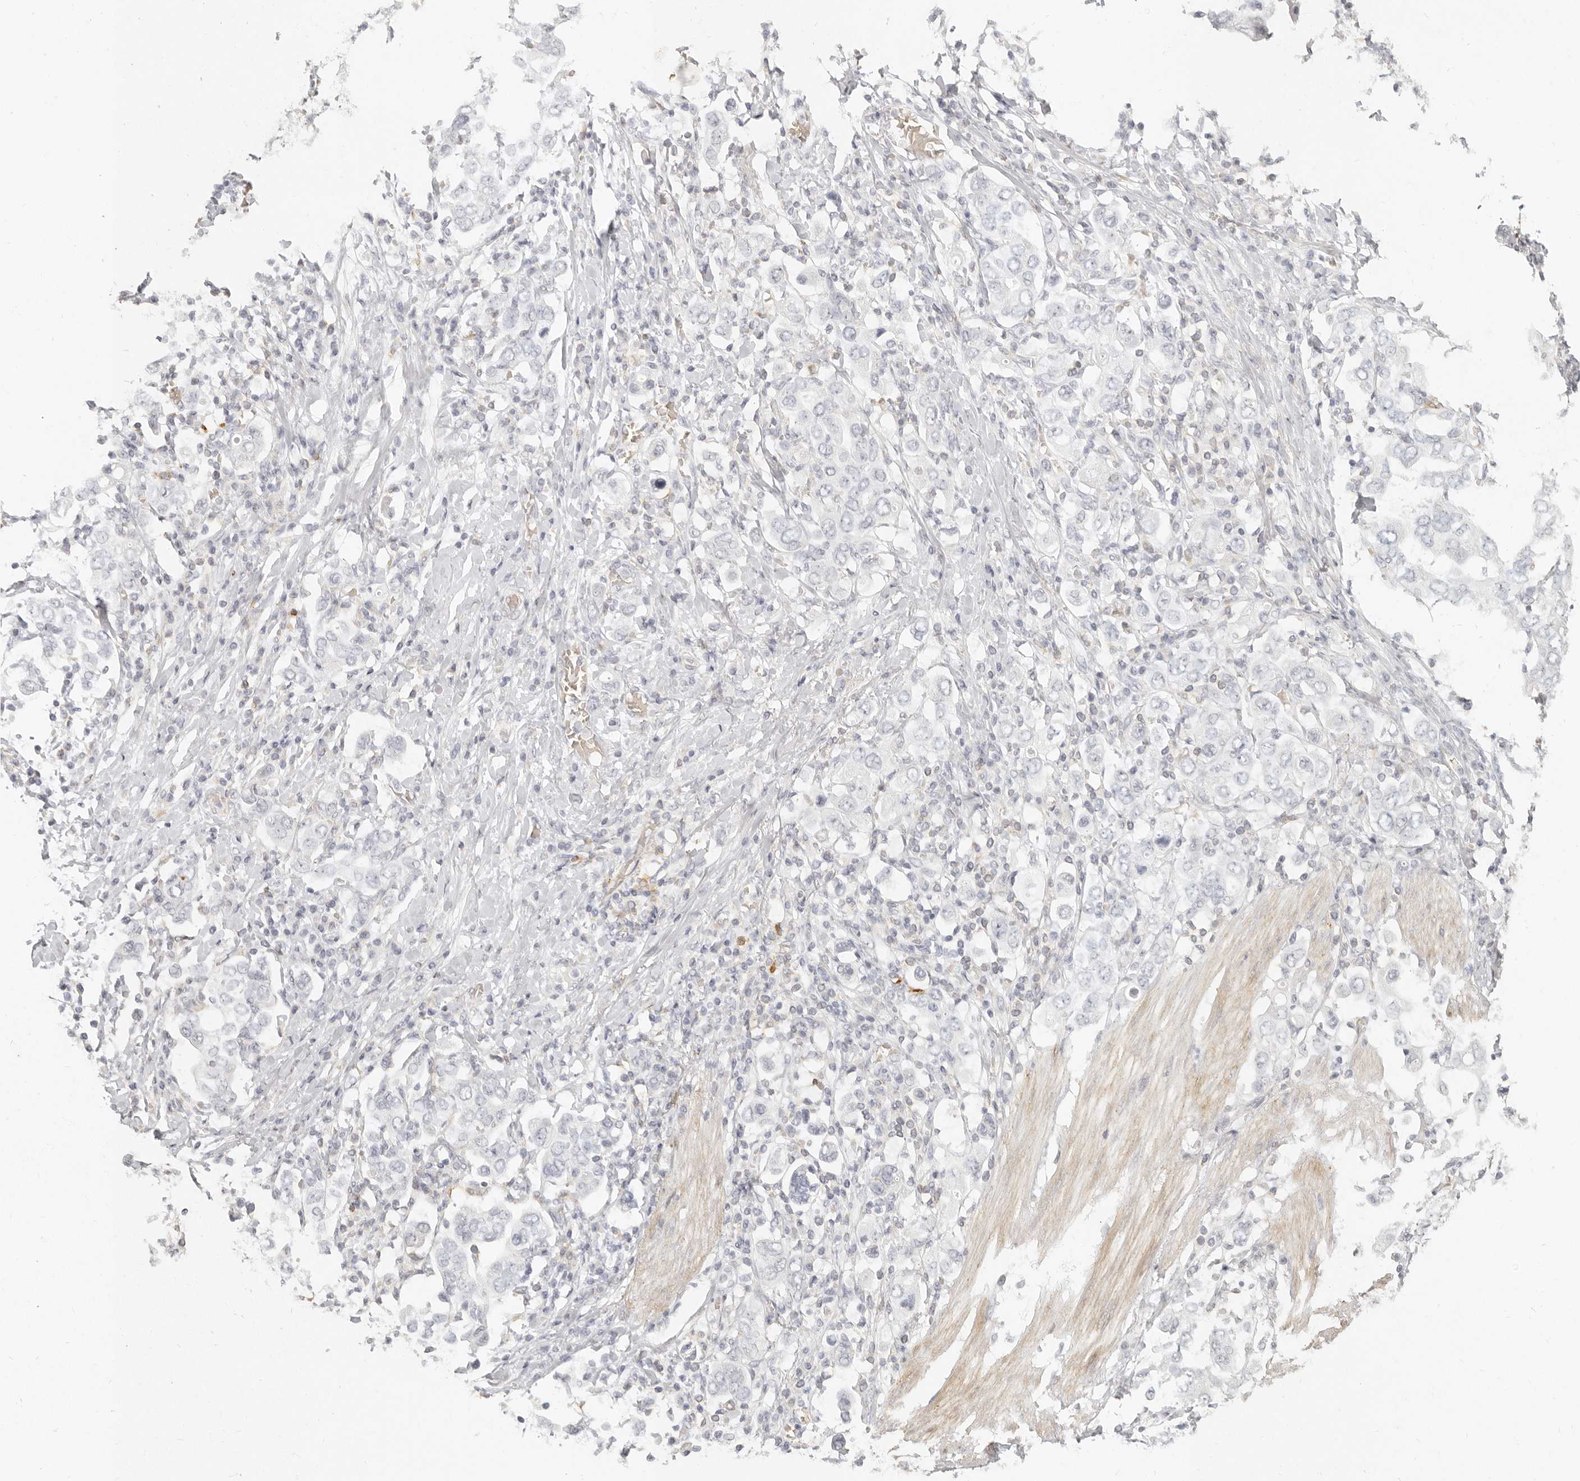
{"staining": {"intensity": "negative", "quantity": "none", "location": "none"}, "tissue": "stomach cancer", "cell_type": "Tumor cells", "image_type": "cancer", "snomed": [{"axis": "morphology", "description": "Adenocarcinoma, NOS"}, {"axis": "topography", "description": "Stomach, upper"}], "caption": "Immunohistochemical staining of stomach adenocarcinoma shows no significant expression in tumor cells. (DAB (3,3'-diaminobenzidine) immunohistochemistry (IHC) visualized using brightfield microscopy, high magnification).", "gene": "NIBAN1", "patient": {"sex": "male", "age": 62}}